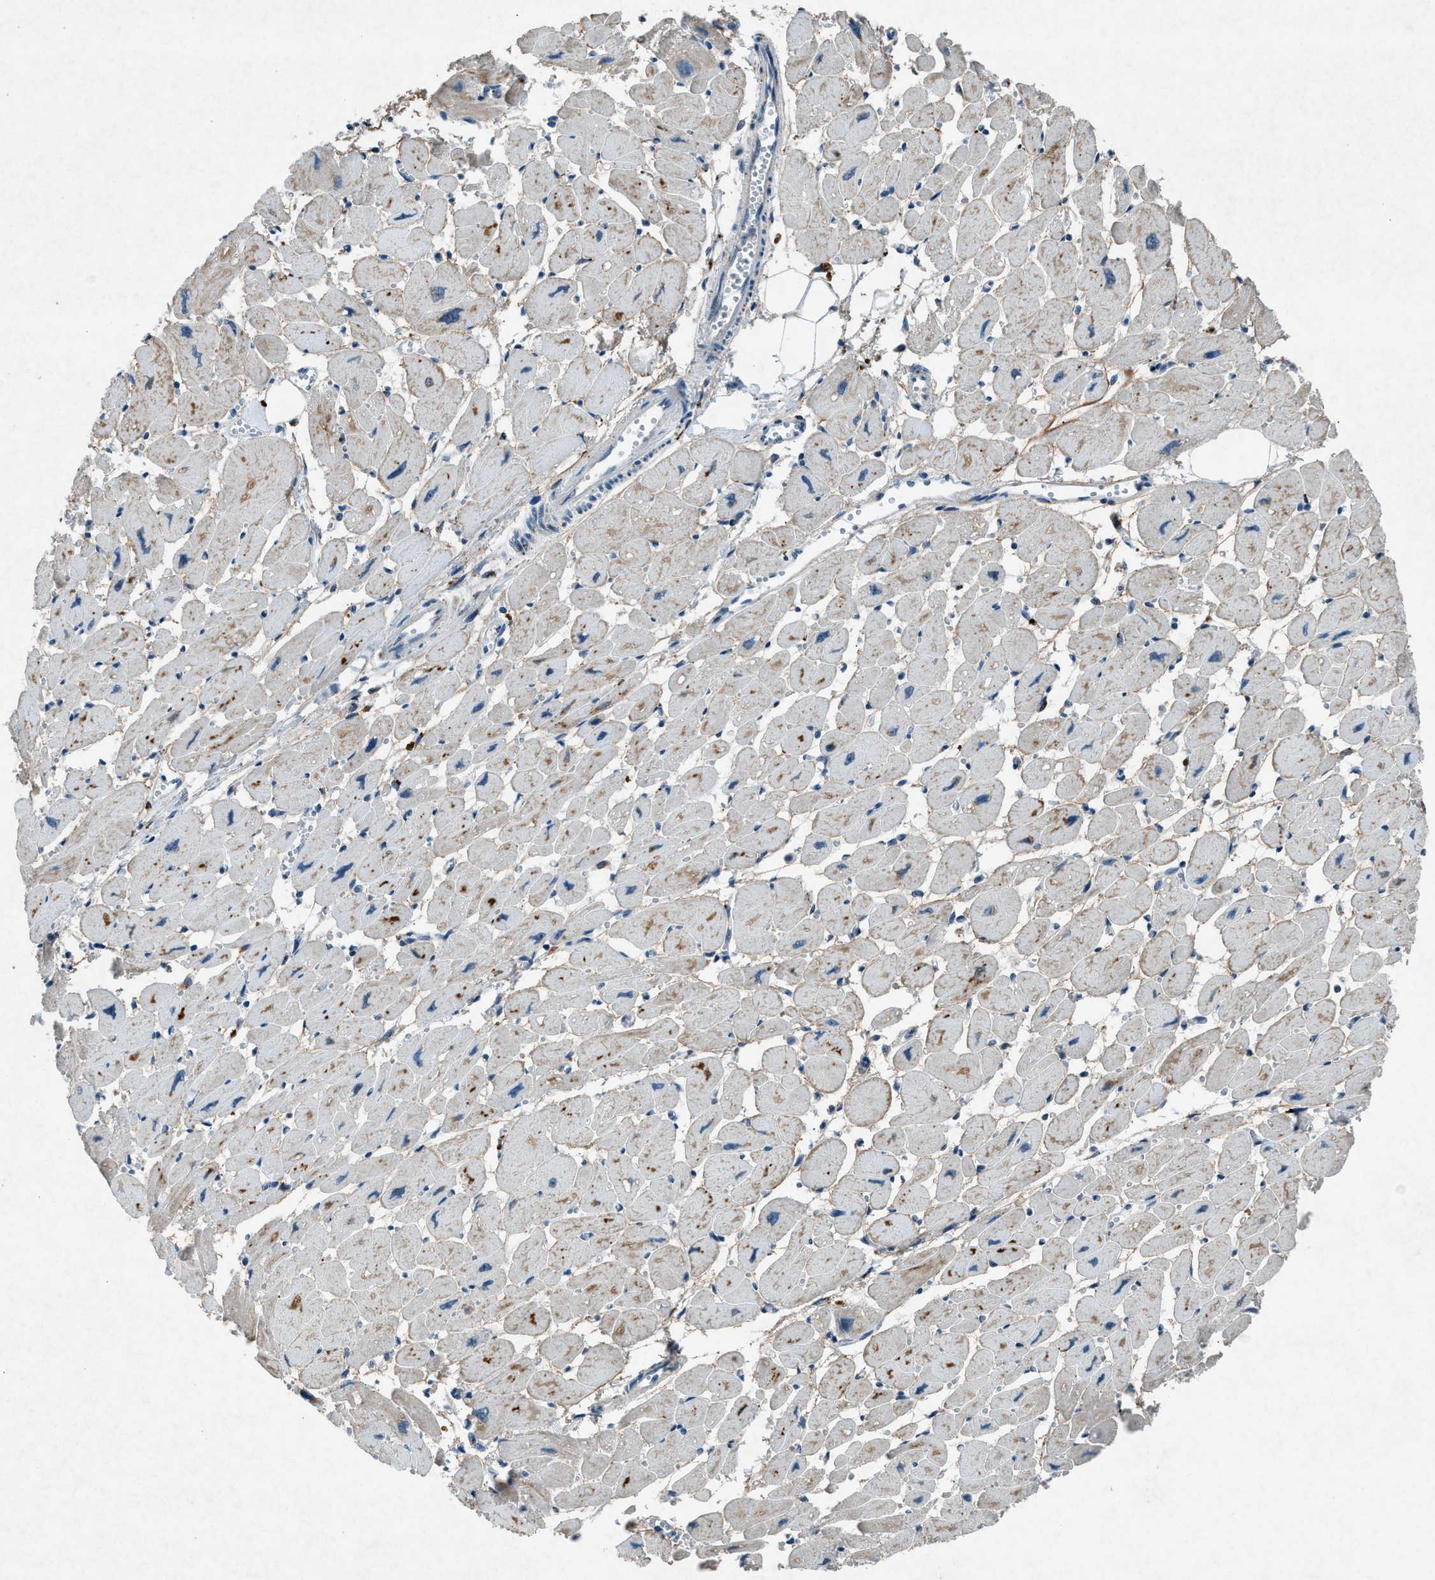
{"staining": {"intensity": "weak", "quantity": "<25%", "location": "cytoplasmic/membranous"}, "tissue": "heart muscle", "cell_type": "Cardiomyocytes", "image_type": "normal", "snomed": [{"axis": "morphology", "description": "Normal tissue, NOS"}, {"axis": "topography", "description": "Heart"}], "caption": "High magnification brightfield microscopy of unremarkable heart muscle stained with DAB (3,3'-diaminobenzidine) (brown) and counterstained with hematoxylin (blue): cardiomyocytes show no significant staining.", "gene": "ADCY1", "patient": {"sex": "female", "age": 54}}